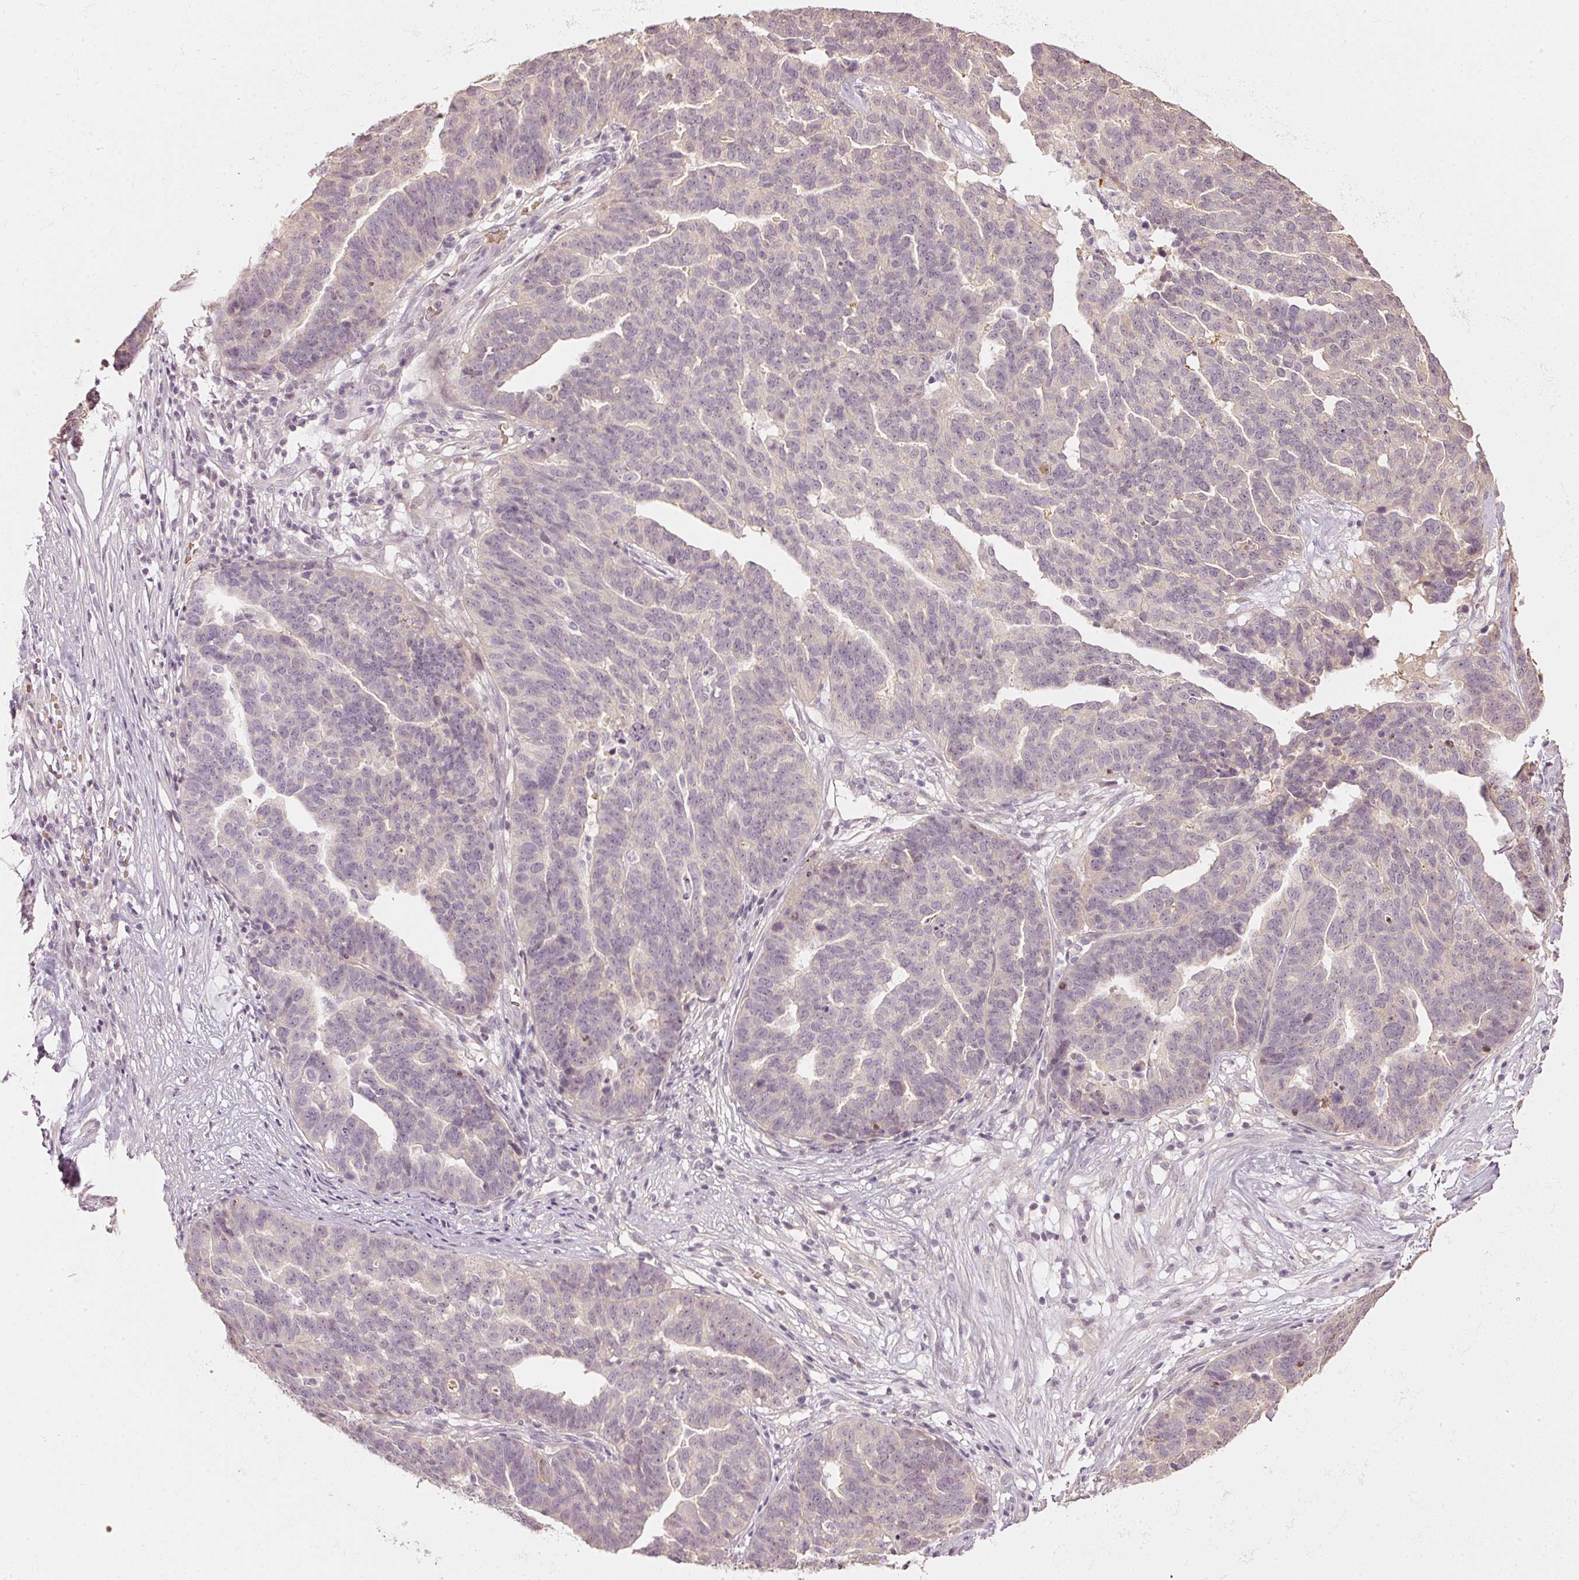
{"staining": {"intensity": "negative", "quantity": "none", "location": "none"}, "tissue": "ovarian cancer", "cell_type": "Tumor cells", "image_type": "cancer", "snomed": [{"axis": "morphology", "description": "Cystadenocarcinoma, serous, NOS"}, {"axis": "topography", "description": "Ovary"}], "caption": "IHC image of neoplastic tissue: ovarian cancer (serous cystadenocarcinoma) stained with DAB (3,3'-diaminobenzidine) exhibits no significant protein positivity in tumor cells. (Stains: DAB (3,3'-diaminobenzidine) immunohistochemistry (IHC) with hematoxylin counter stain, Microscopy: brightfield microscopy at high magnification).", "gene": "GZMA", "patient": {"sex": "female", "age": 59}}